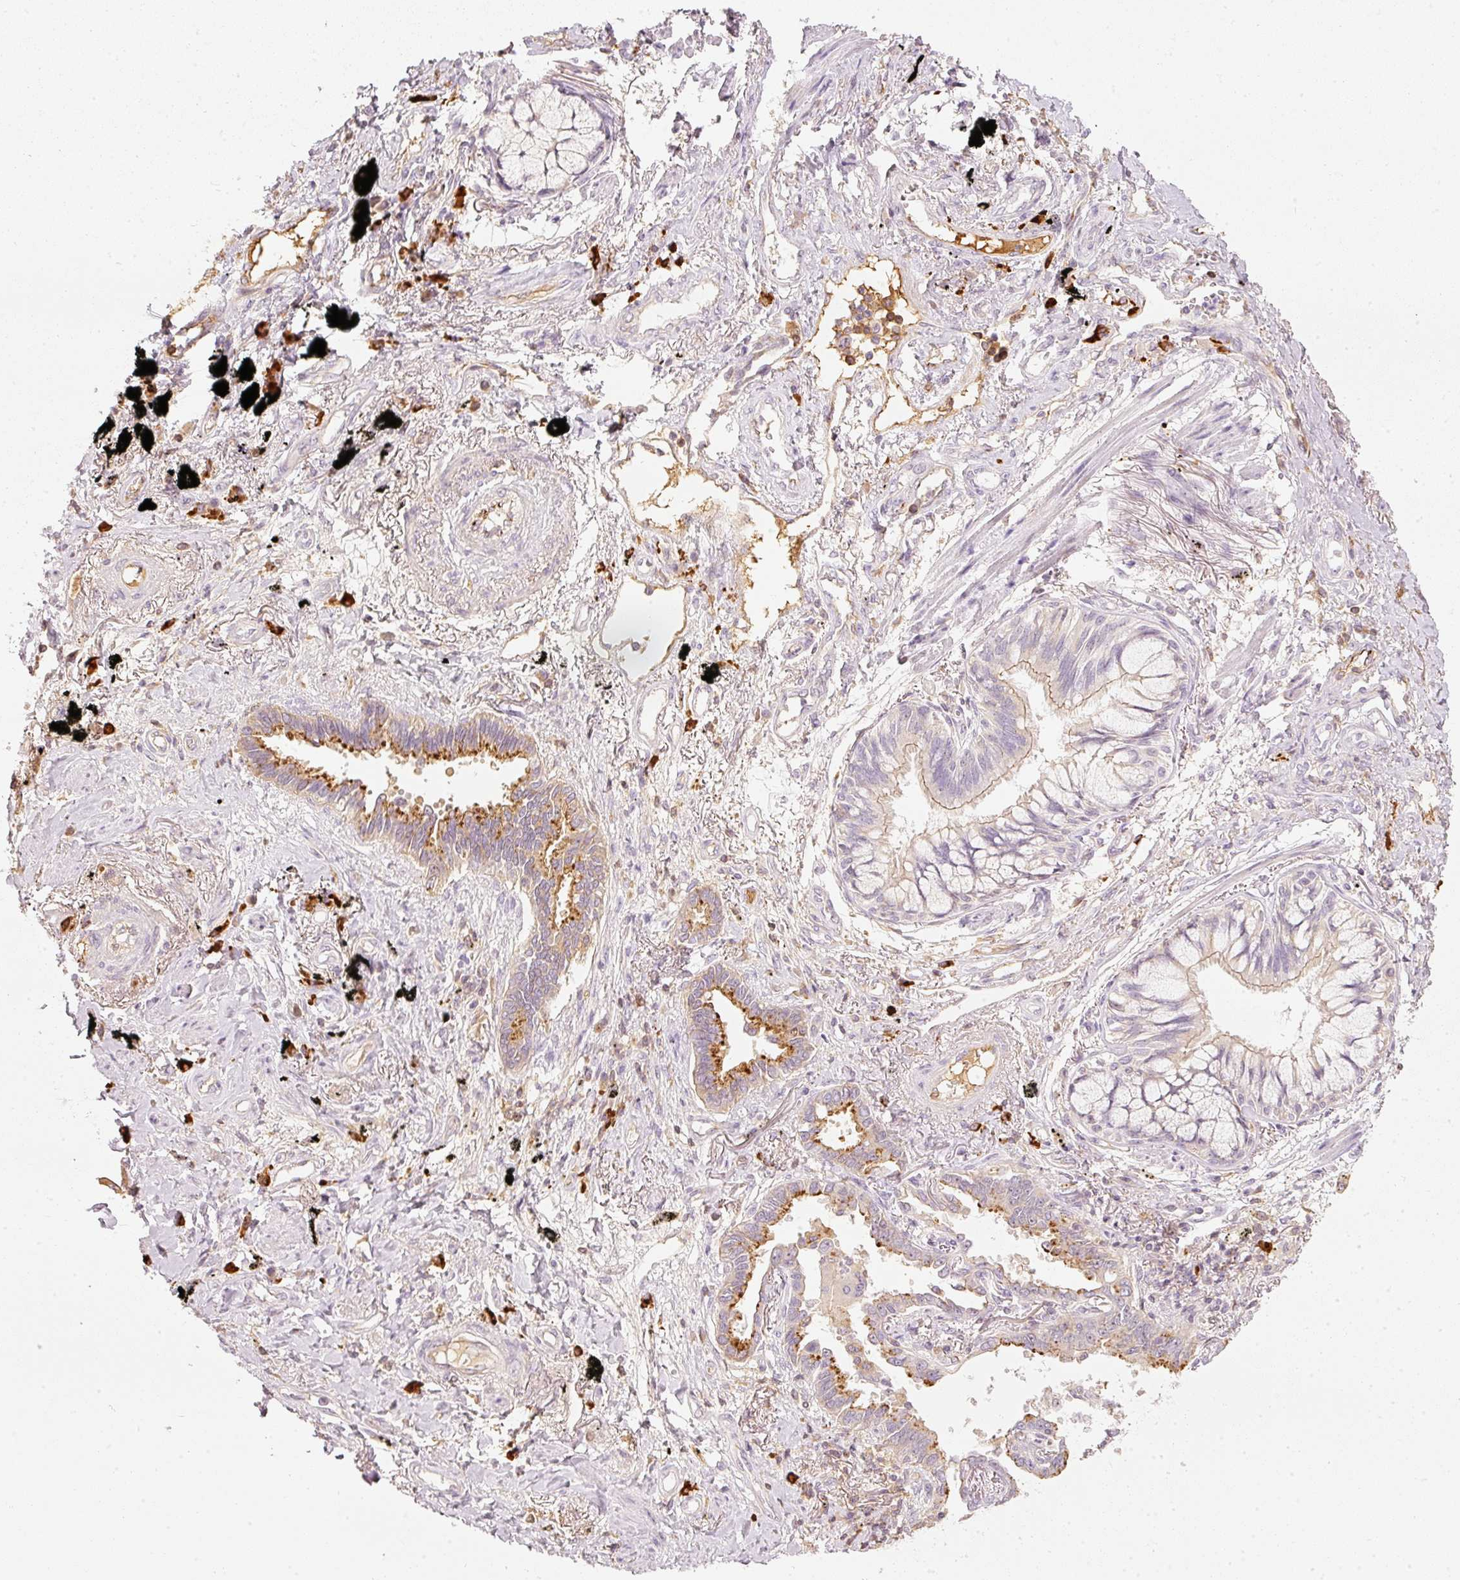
{"staining": {"intensity": "moderate", "quantity": ">75%", "location": "cytoplasmic/membranous"}, "tissue": "lung cancer", "cell_type": "Tumor cells", "image_type": "cancer", "snomed": [{"axis": "morphology", "description": "Adenocarcinoma, NOS"}, {"axis": "topography", "description": "Lung"}], "caption": "A high-resolution micrograph shows IHC staining of lung cancer (adenocarcinoma), which shows moderate cytoplasmic/membranous staining in approximately >75% of tumor cells. The staining was performed using DAB (3,3'-diaminobenzidine) to visualize the protein expression in brown, while the nuclei were stained in blue with hematoxylin (Magnification: 20x).", "gene": "VCAM1", "patient": {"sex": "male", "age": 67}}